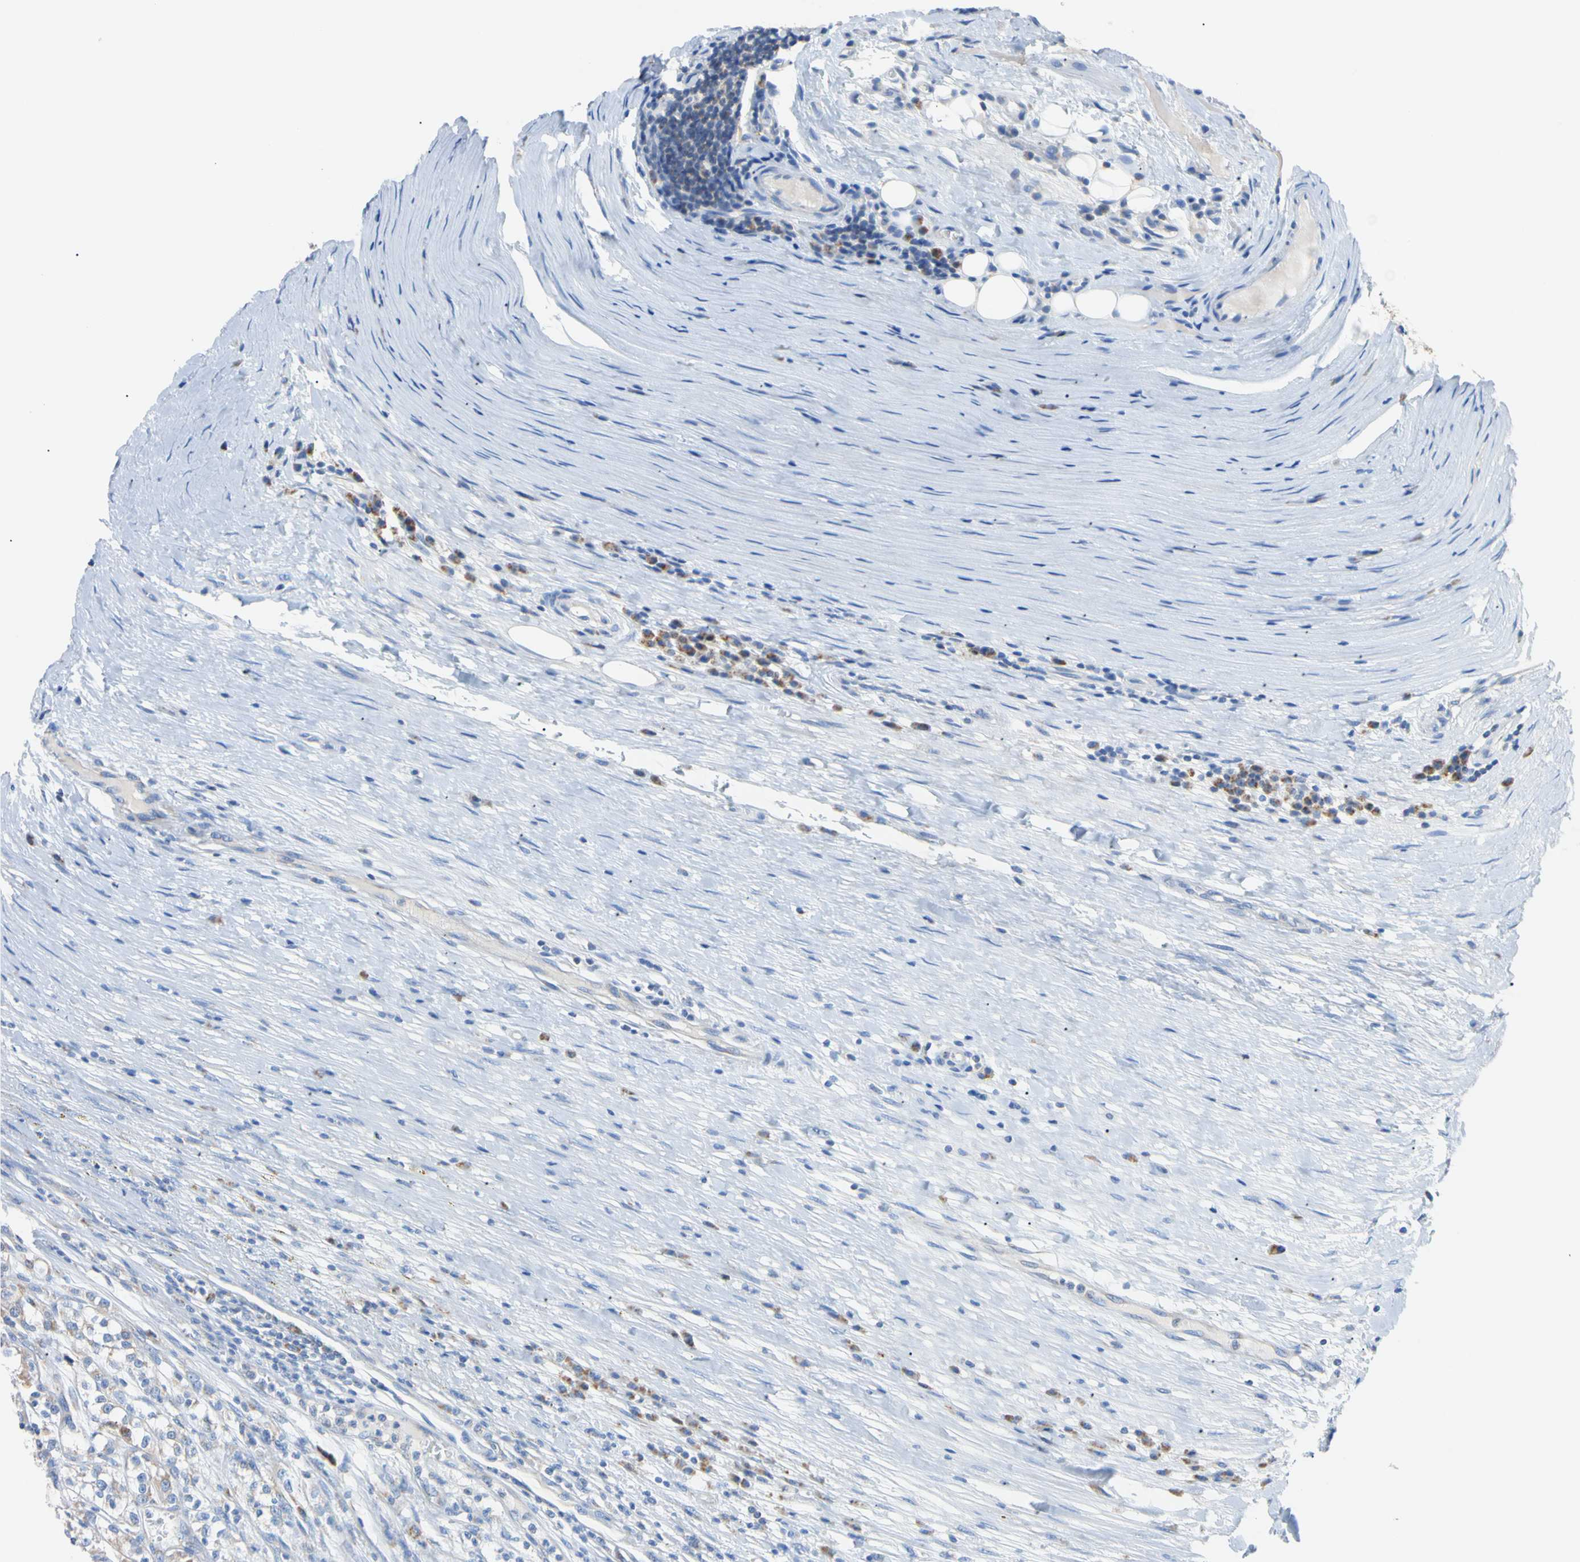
{"staining": {"intensity": "moderate", "quantity": "25%-75%", "location": "cytoplasmic/membranous"}, "tissue": "renal cancer", "cell_type": "Tumor cells", "image_type": "cancer", "snomed": [{"axis": "morphology", "description": "Adenocarcinoma, NOS"}, {"axis": "topography", "description": "Kidney"}], "caption": "Brown immunohistochemical staining in adenocarcinoma (renal) exhibits moderate cytoplasmic/membranous staining in approximately 25%-75% of tumor cells.", "gene": "CLPP", "patient": {"sex": "female", "age": 52}}